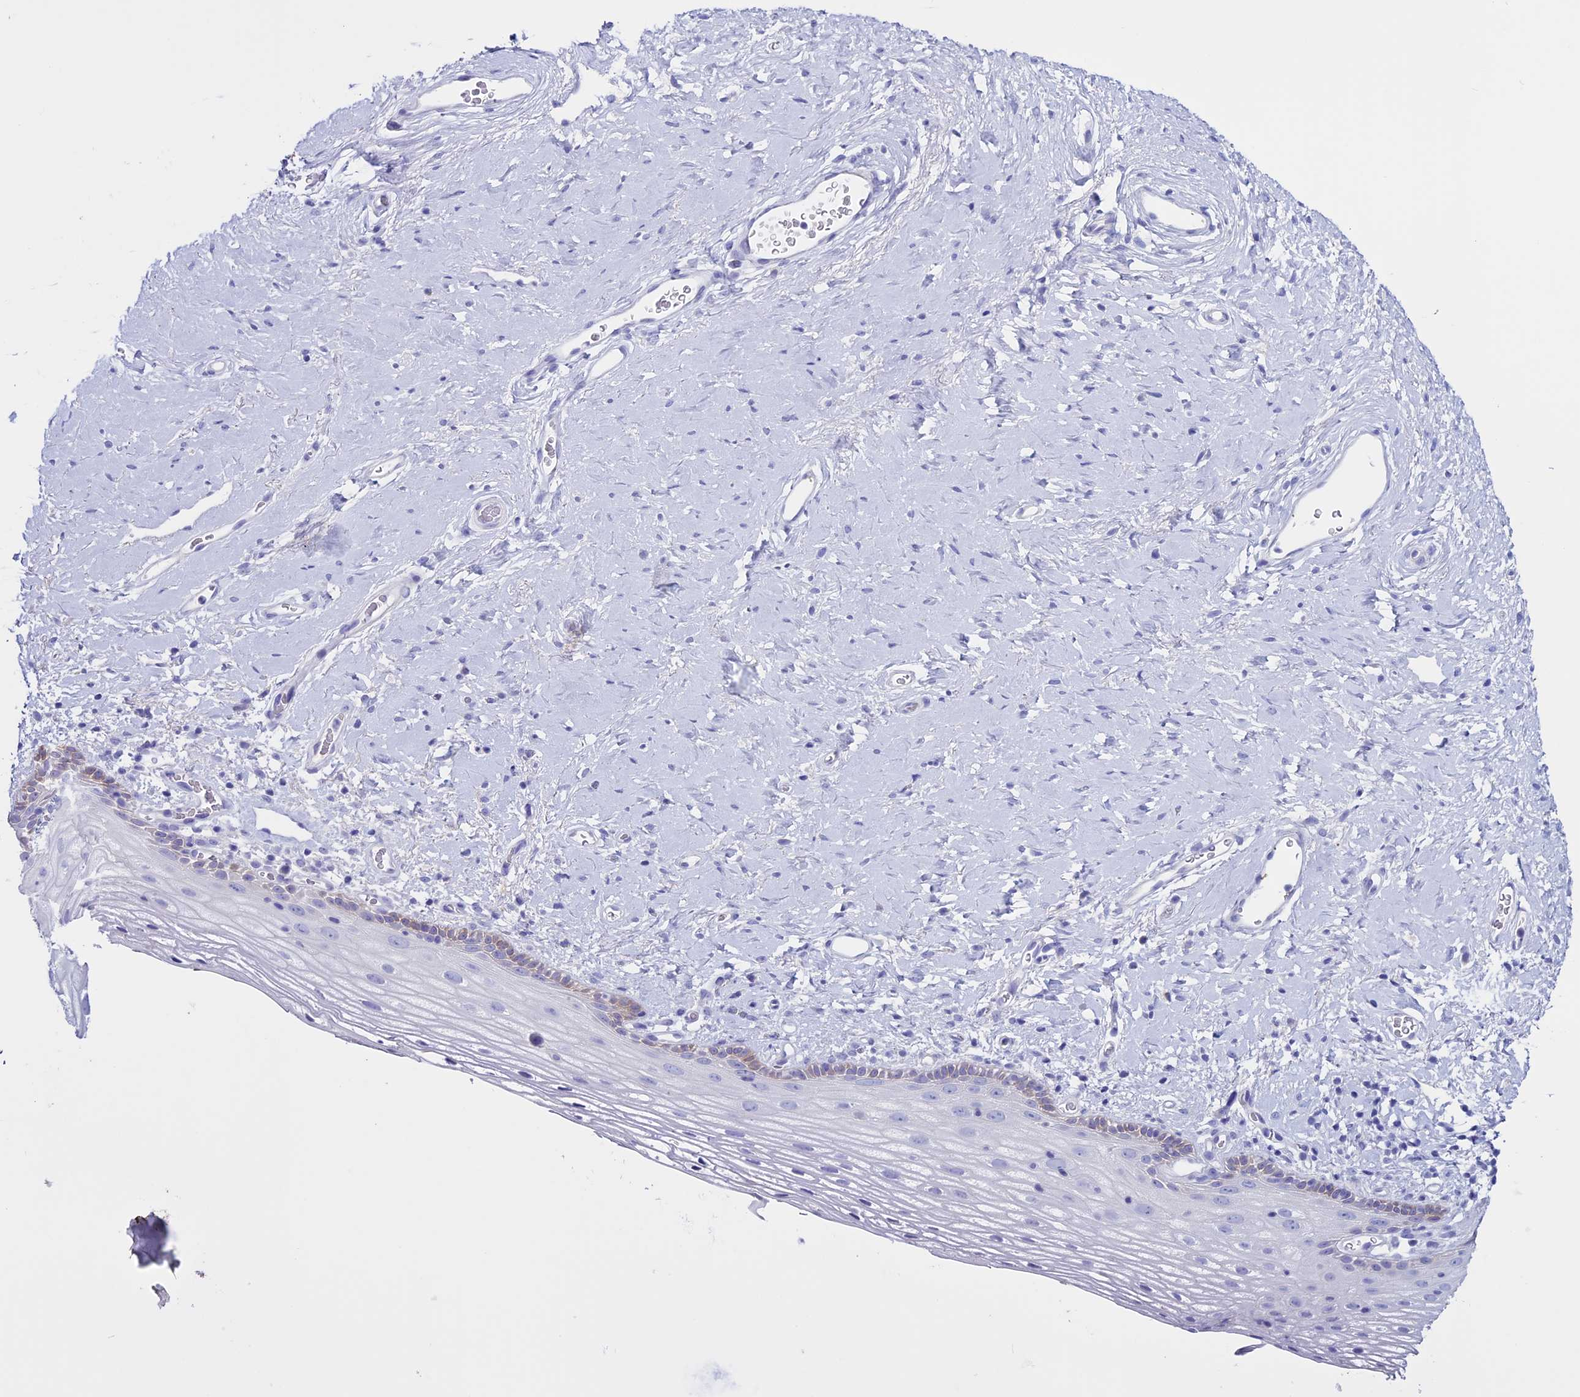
{"staining": {"intensity": "weak", "quantity": "<25%", "location": "cytoplasmic/membranous"}, "tissue": "vagina", "cell_type": "Squamous epithelial cells", "image_type": "normal", "snomed": [{"axis": "morphology", "description": "Normal tissue, NOS"}, {"axis": "morphology", "description": "Adenocarcinoma, NOS"}, {"axis": "topography", "description": "Rectum"}, {"axis": "topography", "description": "Vagina"}], "caption": "Squamous epithelial cells show no significant positivity in benign vagina. The staining was performed using DAB (3,3'-diaminobenzidine) to visualize the protein expression in brown, while the nuclei were stained in blue with hematoxylin (Magnification: 20x).", "gene": "CLEC2L", "patient": {"sex": "female", "age": 71}}